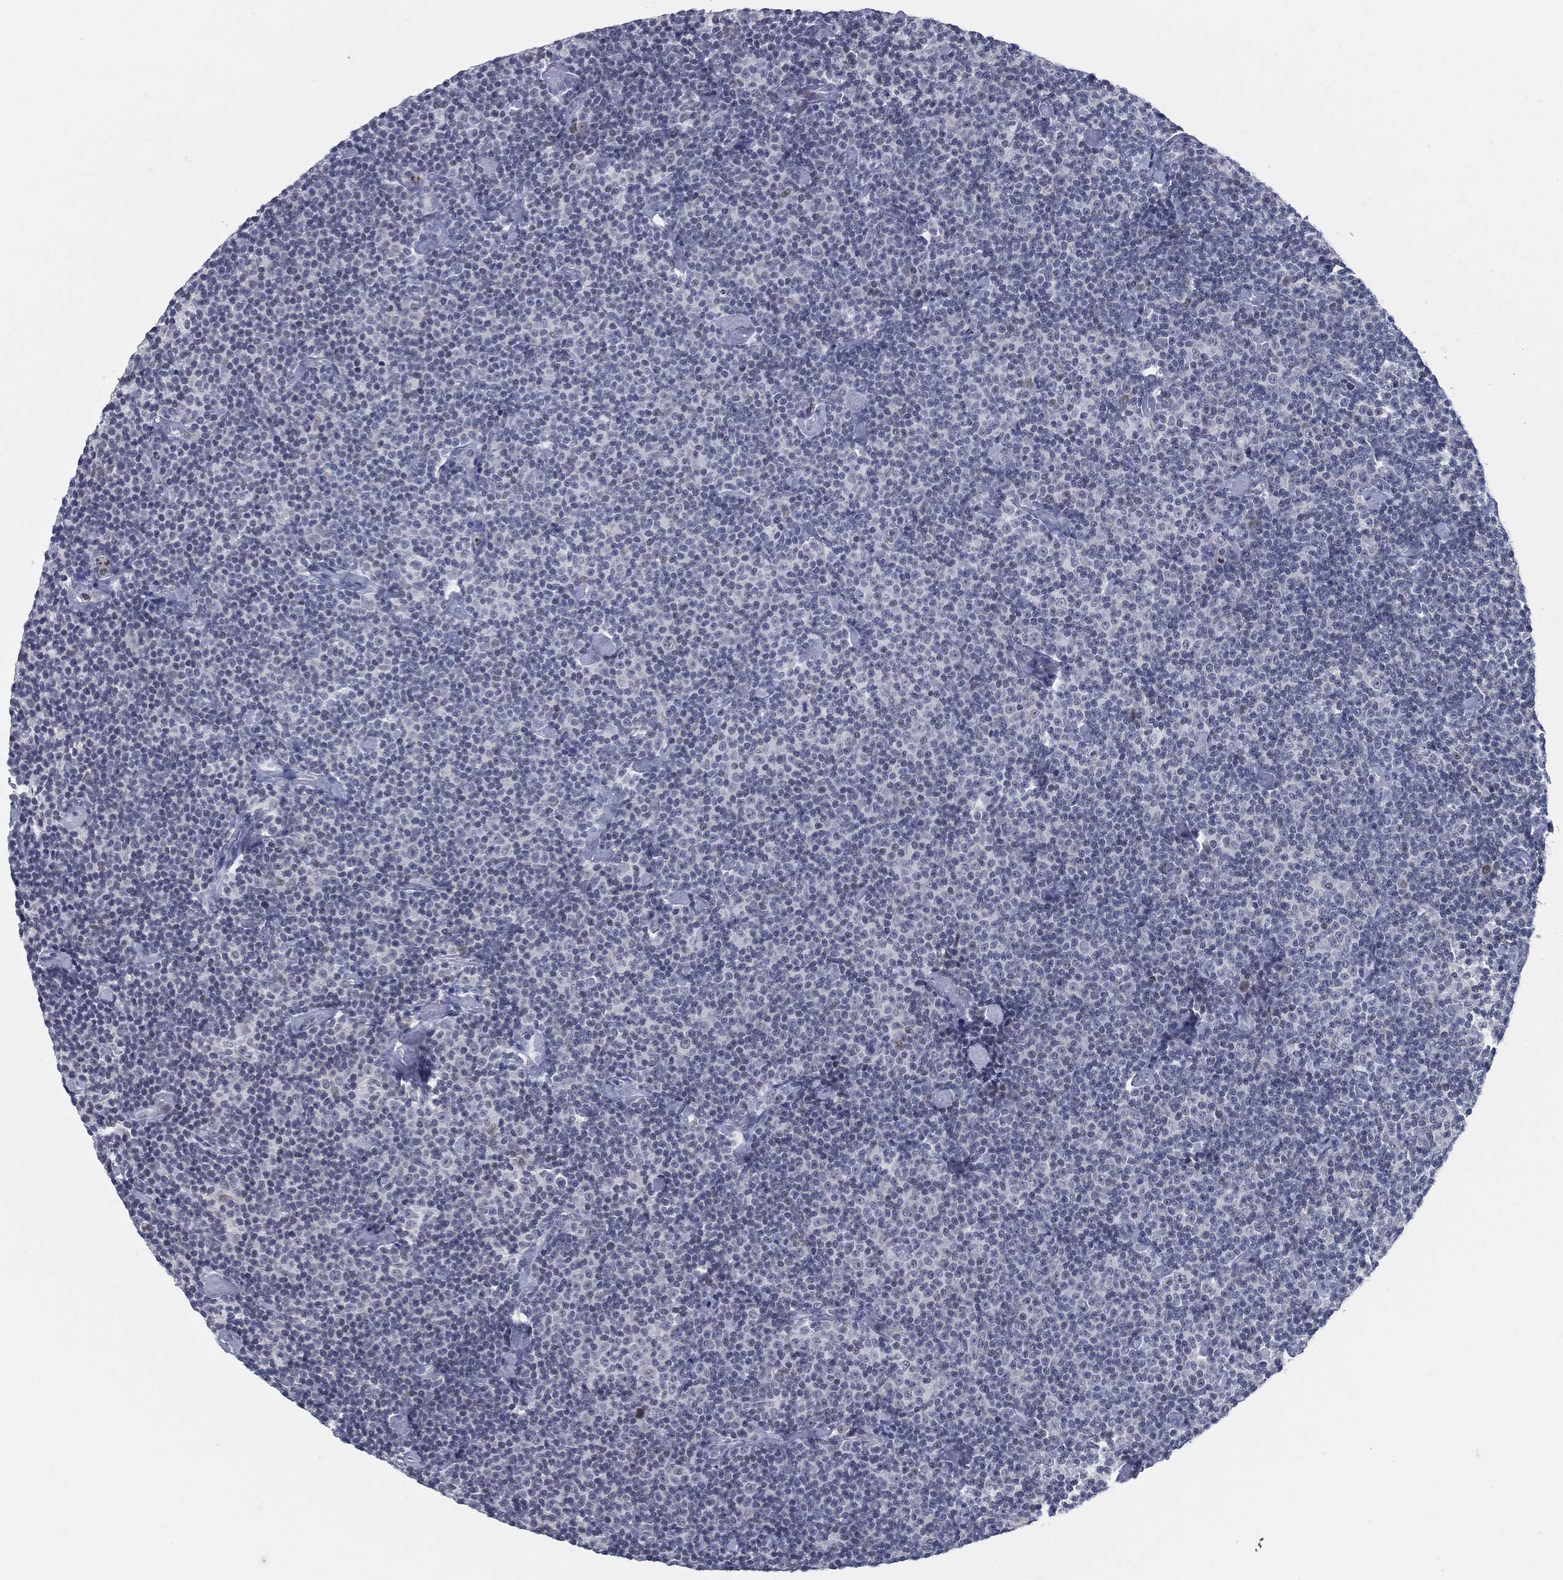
{"staining": {"intensity": "negative", "quantity": "none", "location": "none"}, "tissue": "lymphoma", "cell_type": "Tumor cells", "image_type": "cancer", "snomed": [{"axis": "morphology", "description": "Malignant lymphoma, non-Hodgkin's type, Low grade"}, {"axis": "topography", "description": "Lymph node"}], "caption": "An IHC photomicrograph of malignant lymphoma, non-Hodgkin's type (low-grade) is shown. There is no staining in tumor cells of malignant lymphoma, non-Hodgkin's type (low-grade).", "gene": "PROM1", "patient": {"sex": "male", "age": 81}}